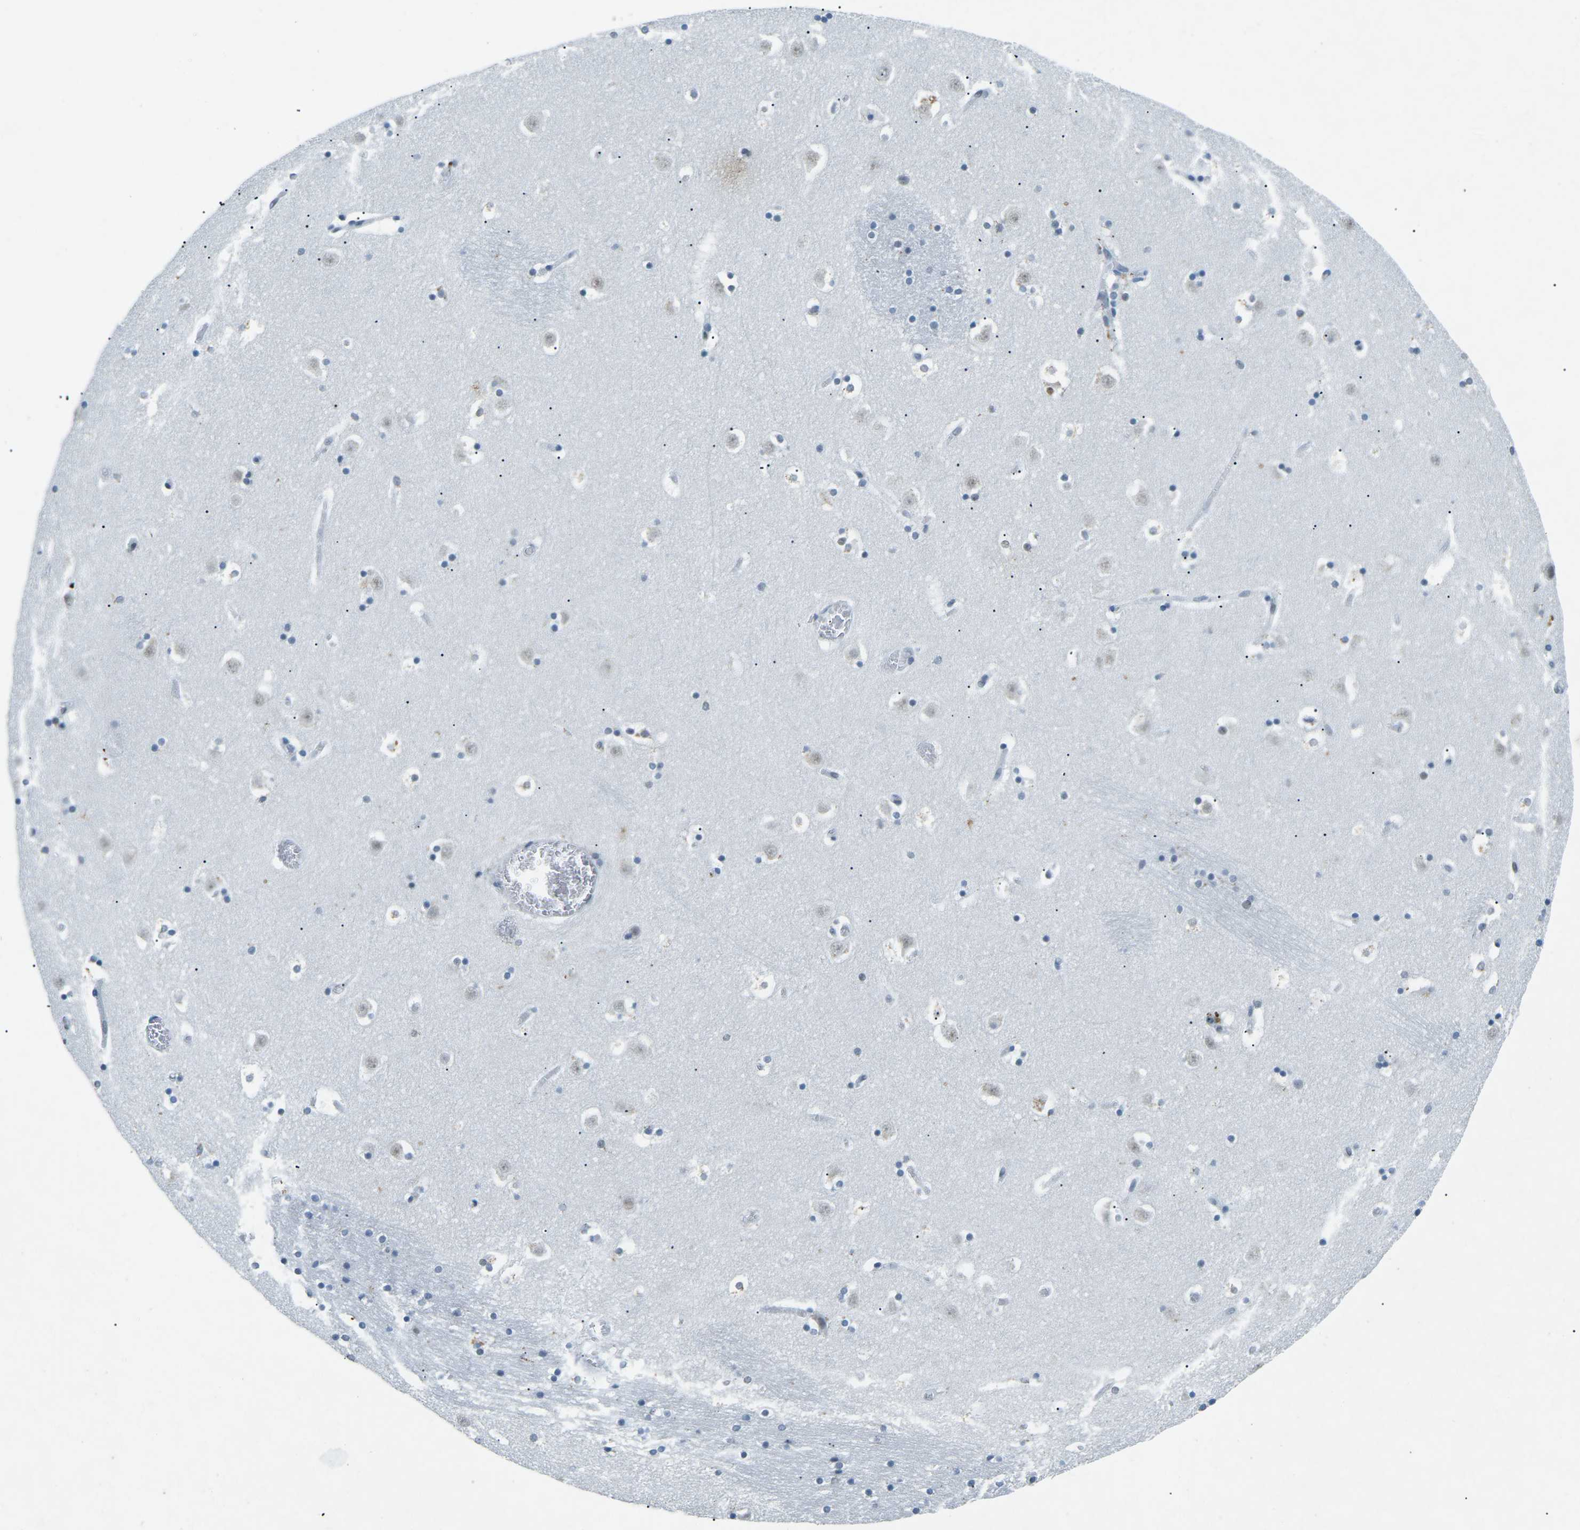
{"staining": {"intensity": "negative", "quantity": "none", "location": "none"}, "tissue": "caudate", "cell_type": "Glial cells", "image_type": "normal", "snomed": [{"axis": "morphology", "description": "Normal tissue, NOS"}, {"axis": "topography", "description": "Lateral ventricle wall"}], "caption": "Image shows no significant protein positivity in glial cells of unremarkable caudate. Nuclei are stained in blue.", "gene": "RB1", "patient": {"sex": "male", "age": 45}}